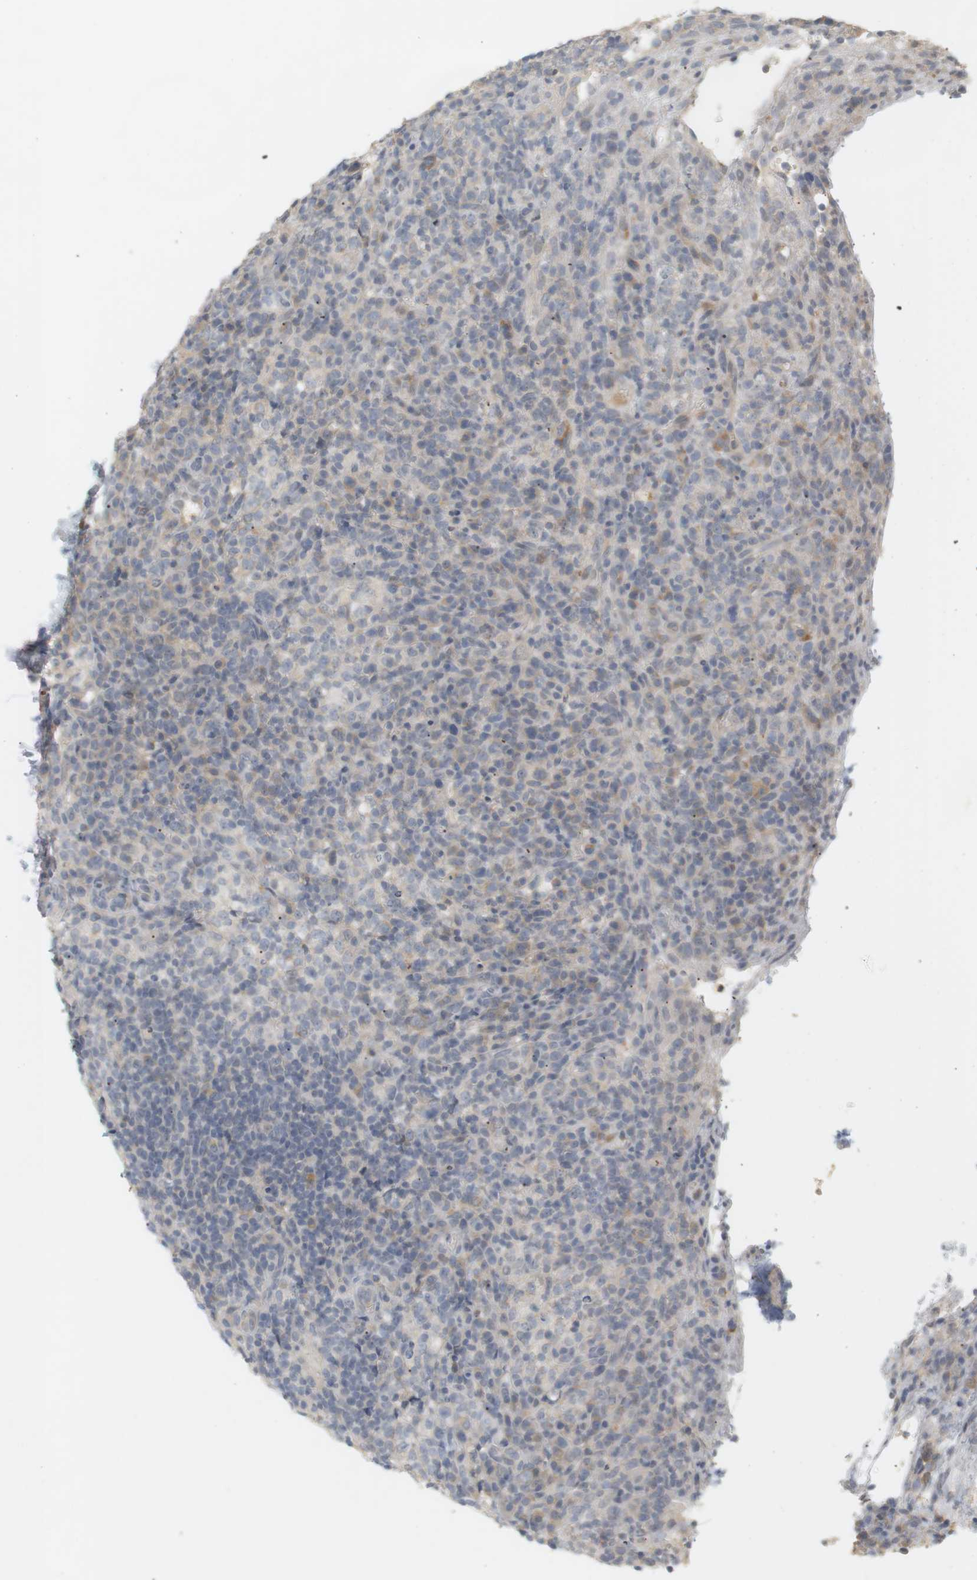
{"staining": {"intensity": "weak", "quantity": "<25%", "location": "cytoplasmic/membranous"}, "tissue": "lymphoma", "cell_type": "Tumor cells", "image_type": "cancer", "snomed": [{"axis": "morphology", "description": "Malignant lymphoma, non-Hodgkin's type, High grade"}, {"axis": "topography", "description": "Lymph node"}], "caption": "IHC histopathology image of neoplastic tissue: lymphoma stained with DAB exhibits no significant protein expression in tumor cells. (DAB immunohistochemistry visualized using brightfield microscopy, high magnification).", "gene": "RTN3", "patient": {"sex": "female", "age": 76}}